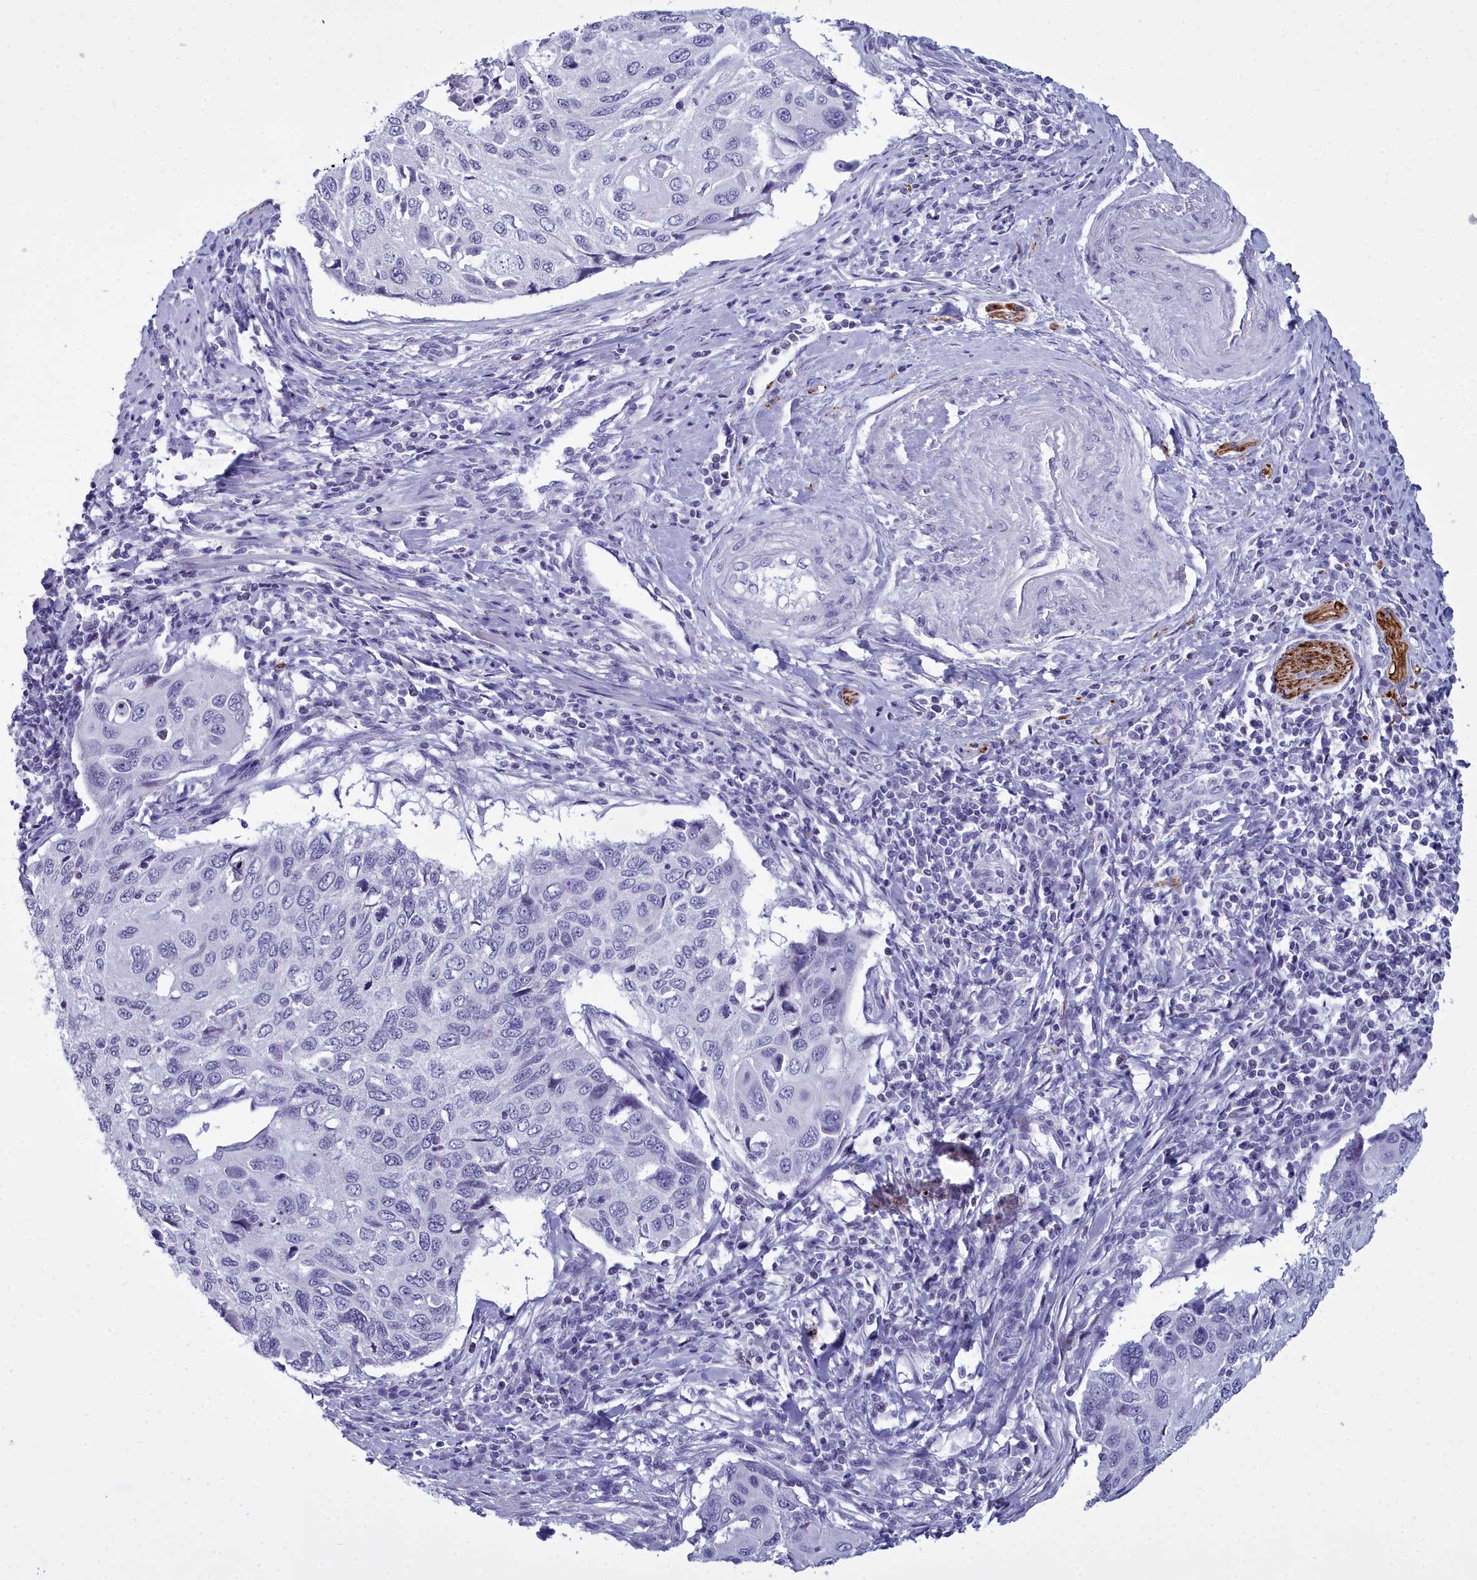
{"staining": {"intensity": "negative", "quantity": "none", "location": "none"}, "tissue": "cervical cancer", "cell_type": "Tumor cells", "image_type": "cancer", "snomed": [{"axis": "morphology", "description": "Squamous cell carcinoma, NOS"}, {"axis": "topography", "description": "Cervix"}], "caption": "Protein analysis of cervical squamous cell carcinoma shows no significant expression in tumor cells.", "gene": "MAP6", "patient": {"sex": "female", "age": 70}}